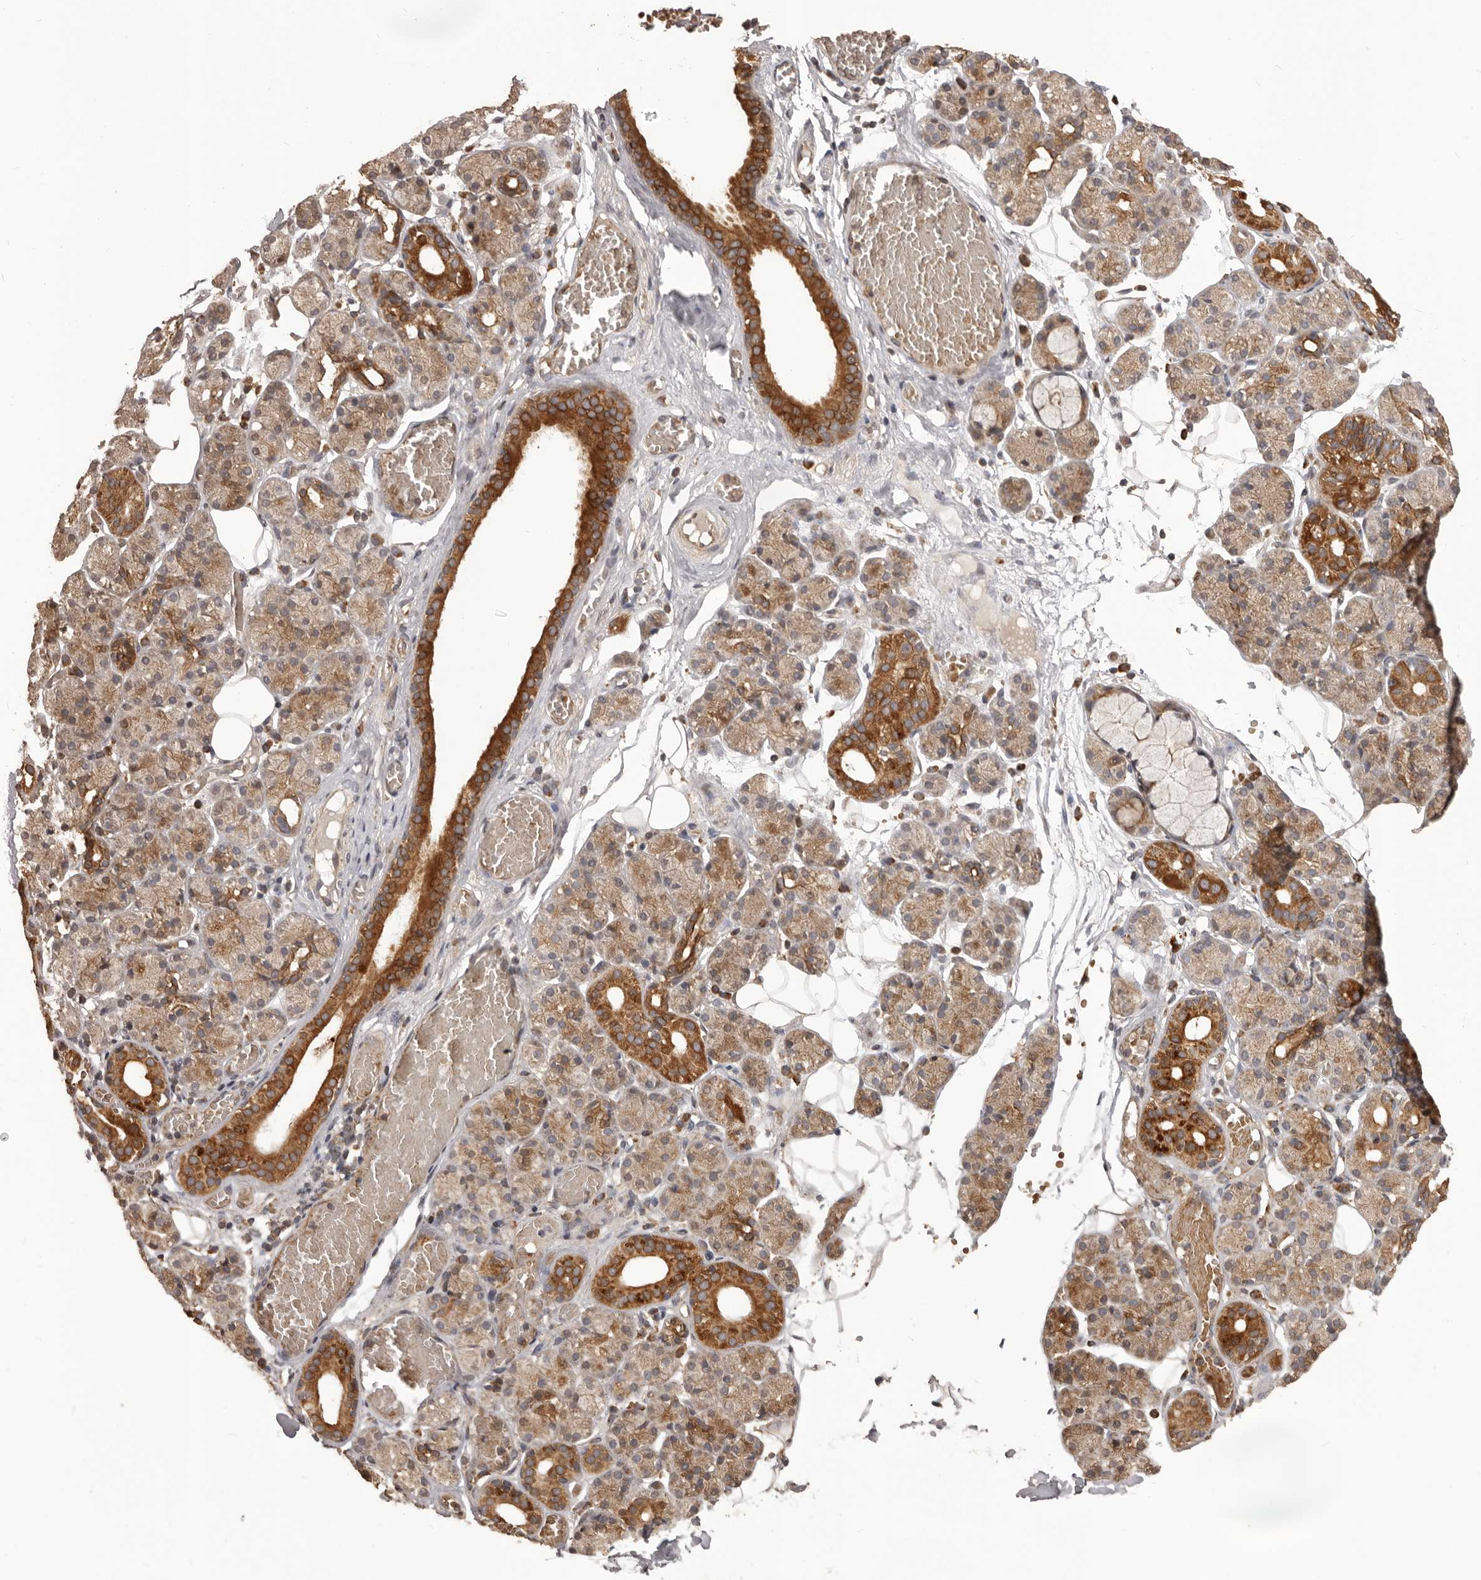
{"staining": {"intensity": "strong", "quantity": "25%-75%", "location": "cytoplasmic/membranous"}, "tissue": "salivary gland", "cell_type": "Glandular cells", "image_type": "normal", "snomed": [{"axis": "morphology", "description": "Normal tissue, NOS"}, {"axis": "topography", "description": "Salivary gland"}], "caption": "Unremarkable salivary gland exhibits strong cytoplasmic/membranous positivity in approximately 25%-75% of glandular cells, visualized by immunohistochemistry. Immunohistochemistry stains the protein in brown and the nuclei are stained blue.", "gene": "QRSL1", "patient": {"sex": "male", "age": 63}}